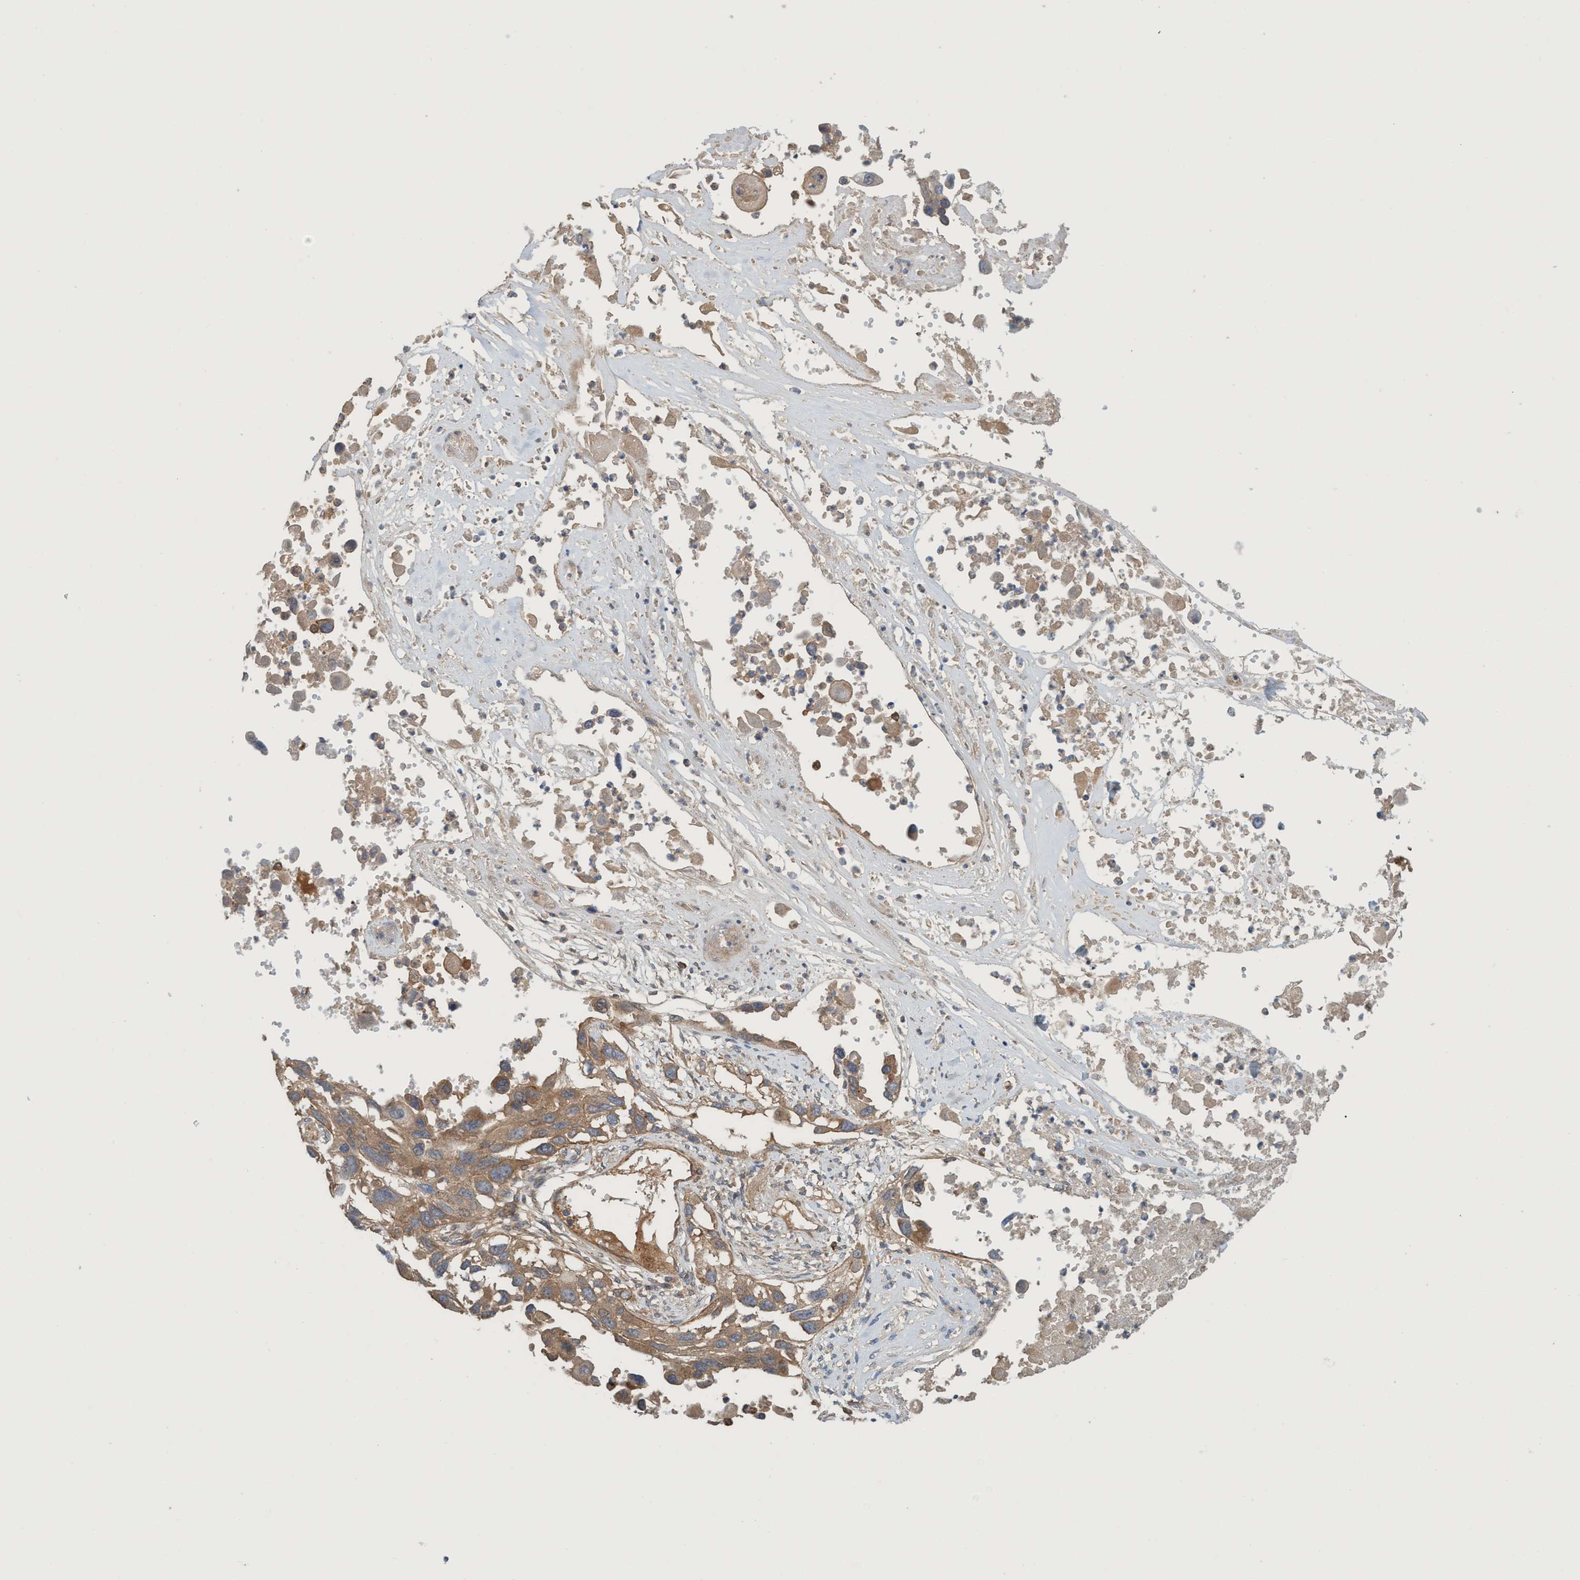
{"staining": {"intensity": "moderate", "quantity": ">75%", "location": "cytoplasmic/membranous"}, "tissue": "lung cancer", "cell_type": "Tumor cells", "image_type": "cancer", "snomed": [{"axis": "morphology", "description": "Squamous cell carcinoma, NOS"}, {"axis": "topography", "description": "Lung"}], "caption": "Lung cancer (squamous cell carcinoma) stained with DAB (3,3'-diaminobenzidine) immunohistochemistry (IHC) displays medium levels of moderate cytoplasmic/membranous expression in approximately >75% of tumor cells.", "gene": "SPECC1", "patient": {"sex": "male", "age": 71}}